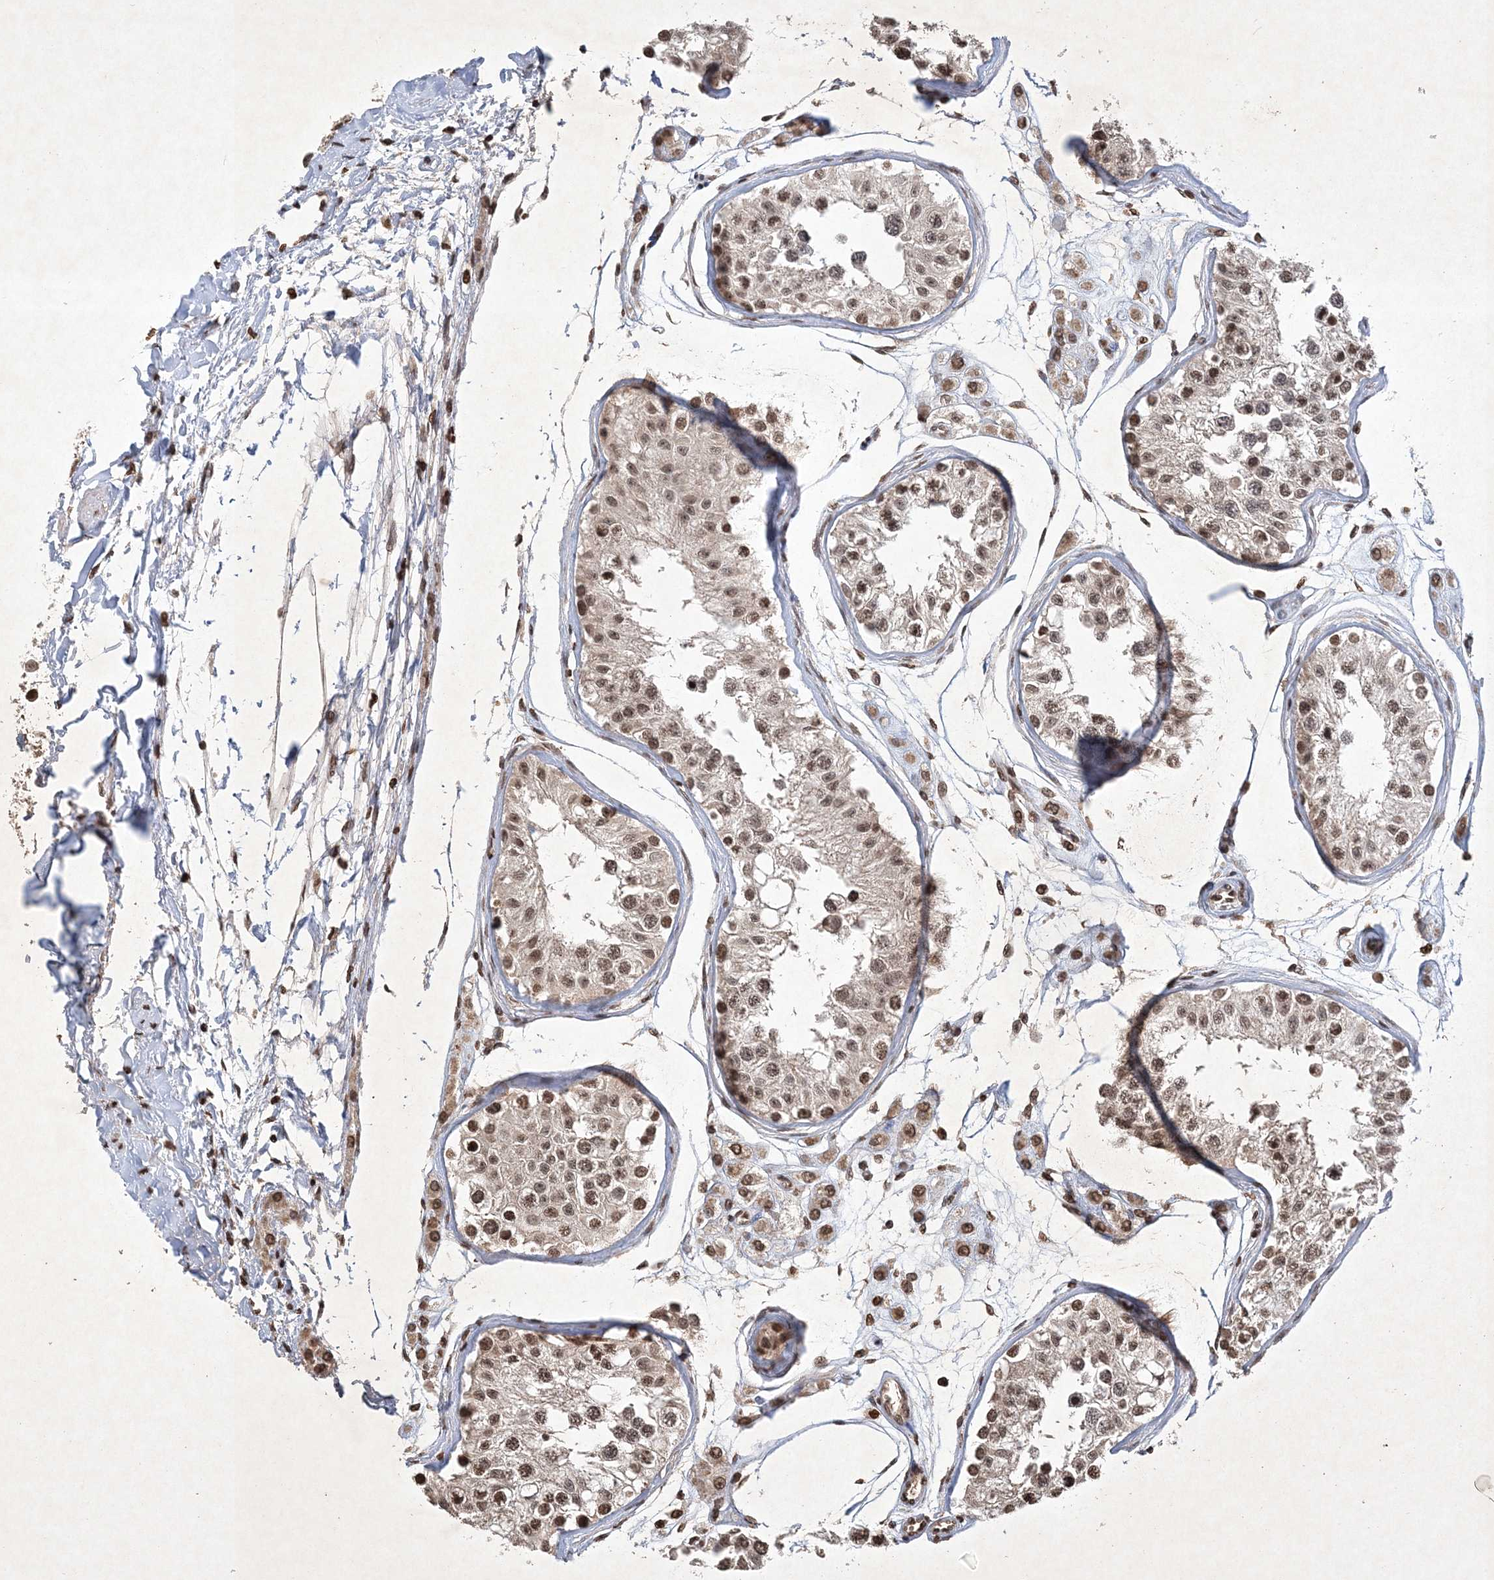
{"staining": {"intensity": "moderate", "quantity": ">75%", "location": "nuclear"}, "tissue": "testis", "cell_type": "Cells in seminiferous ducts", "image_type": "normal", "snomed": [{"axis": "morphology", "description": "Normal tissue, NOS"}, {"axis": "morphology", "description": "Adenocarcinoma, metastatic, NOS"}, {"axis": "topography", "description": "Testis"}], "caption": "IHC histopathology image of unremarkable testis: testis stained using IHC reveals medium levels of moderate protein expression localized specifically in the nuclear of cells in seminiferous ducts, appearing as a nuclear brown color.", "gene": "NEDD9", "patient": {"sex": "male", "age": 26}}